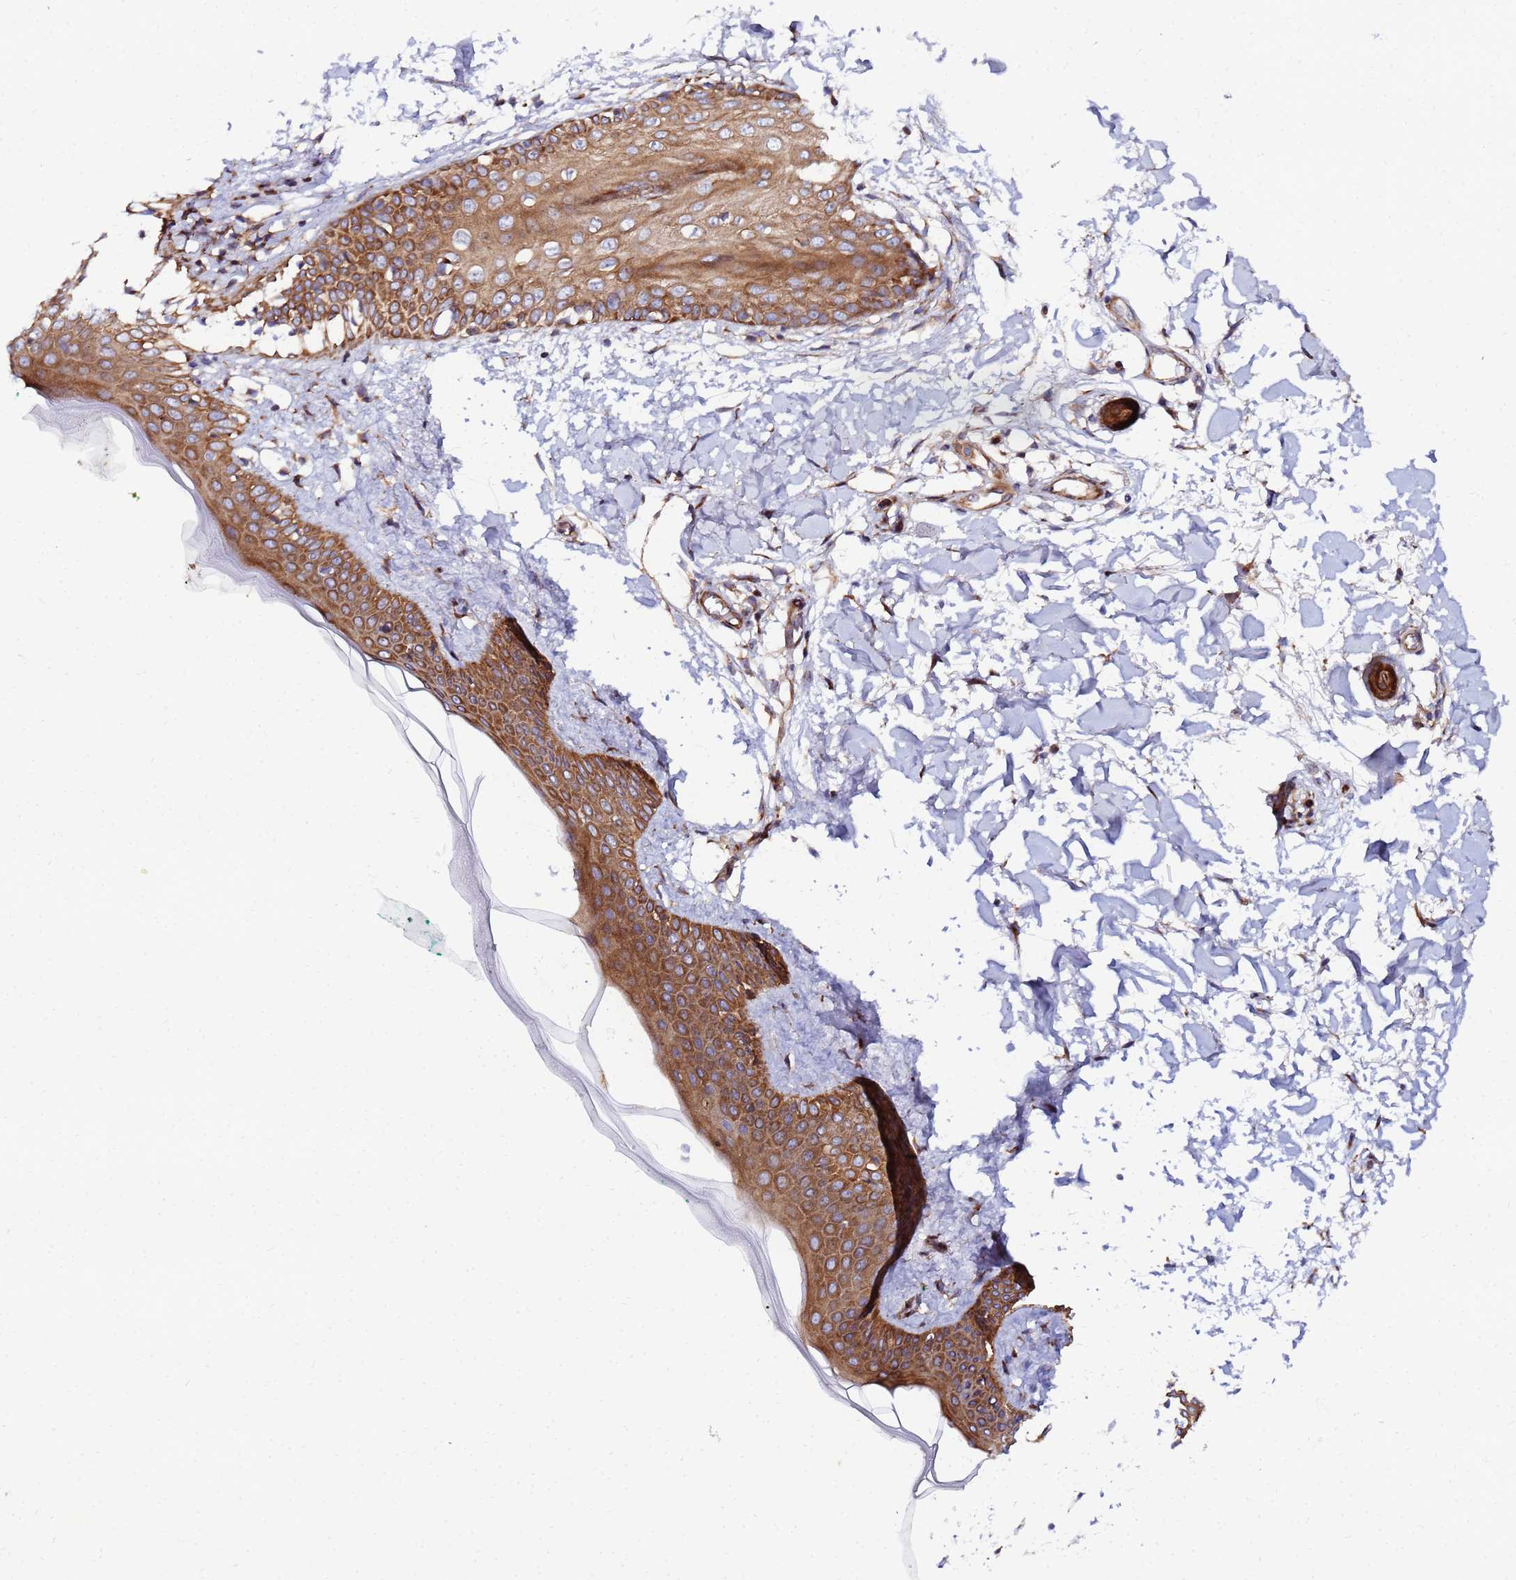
{"staining": {"intensity": "strong", "quantity": ">75%", "location": "cytoplasmic/membranous"}, "tissue": "skin", "cell_type": "Fibroblasts", "image_type": "normal", "snomed": [{"axis": "morphology", "description": "Normal tissue, NOS"}, {"axis": "topography", "description": "Skin"}], "caption": "Skin stained with a protein marker exhibits strong staining in fibroblasts.", "gene": "POM121C", "patient": {"sex": "female", "age": 34}}